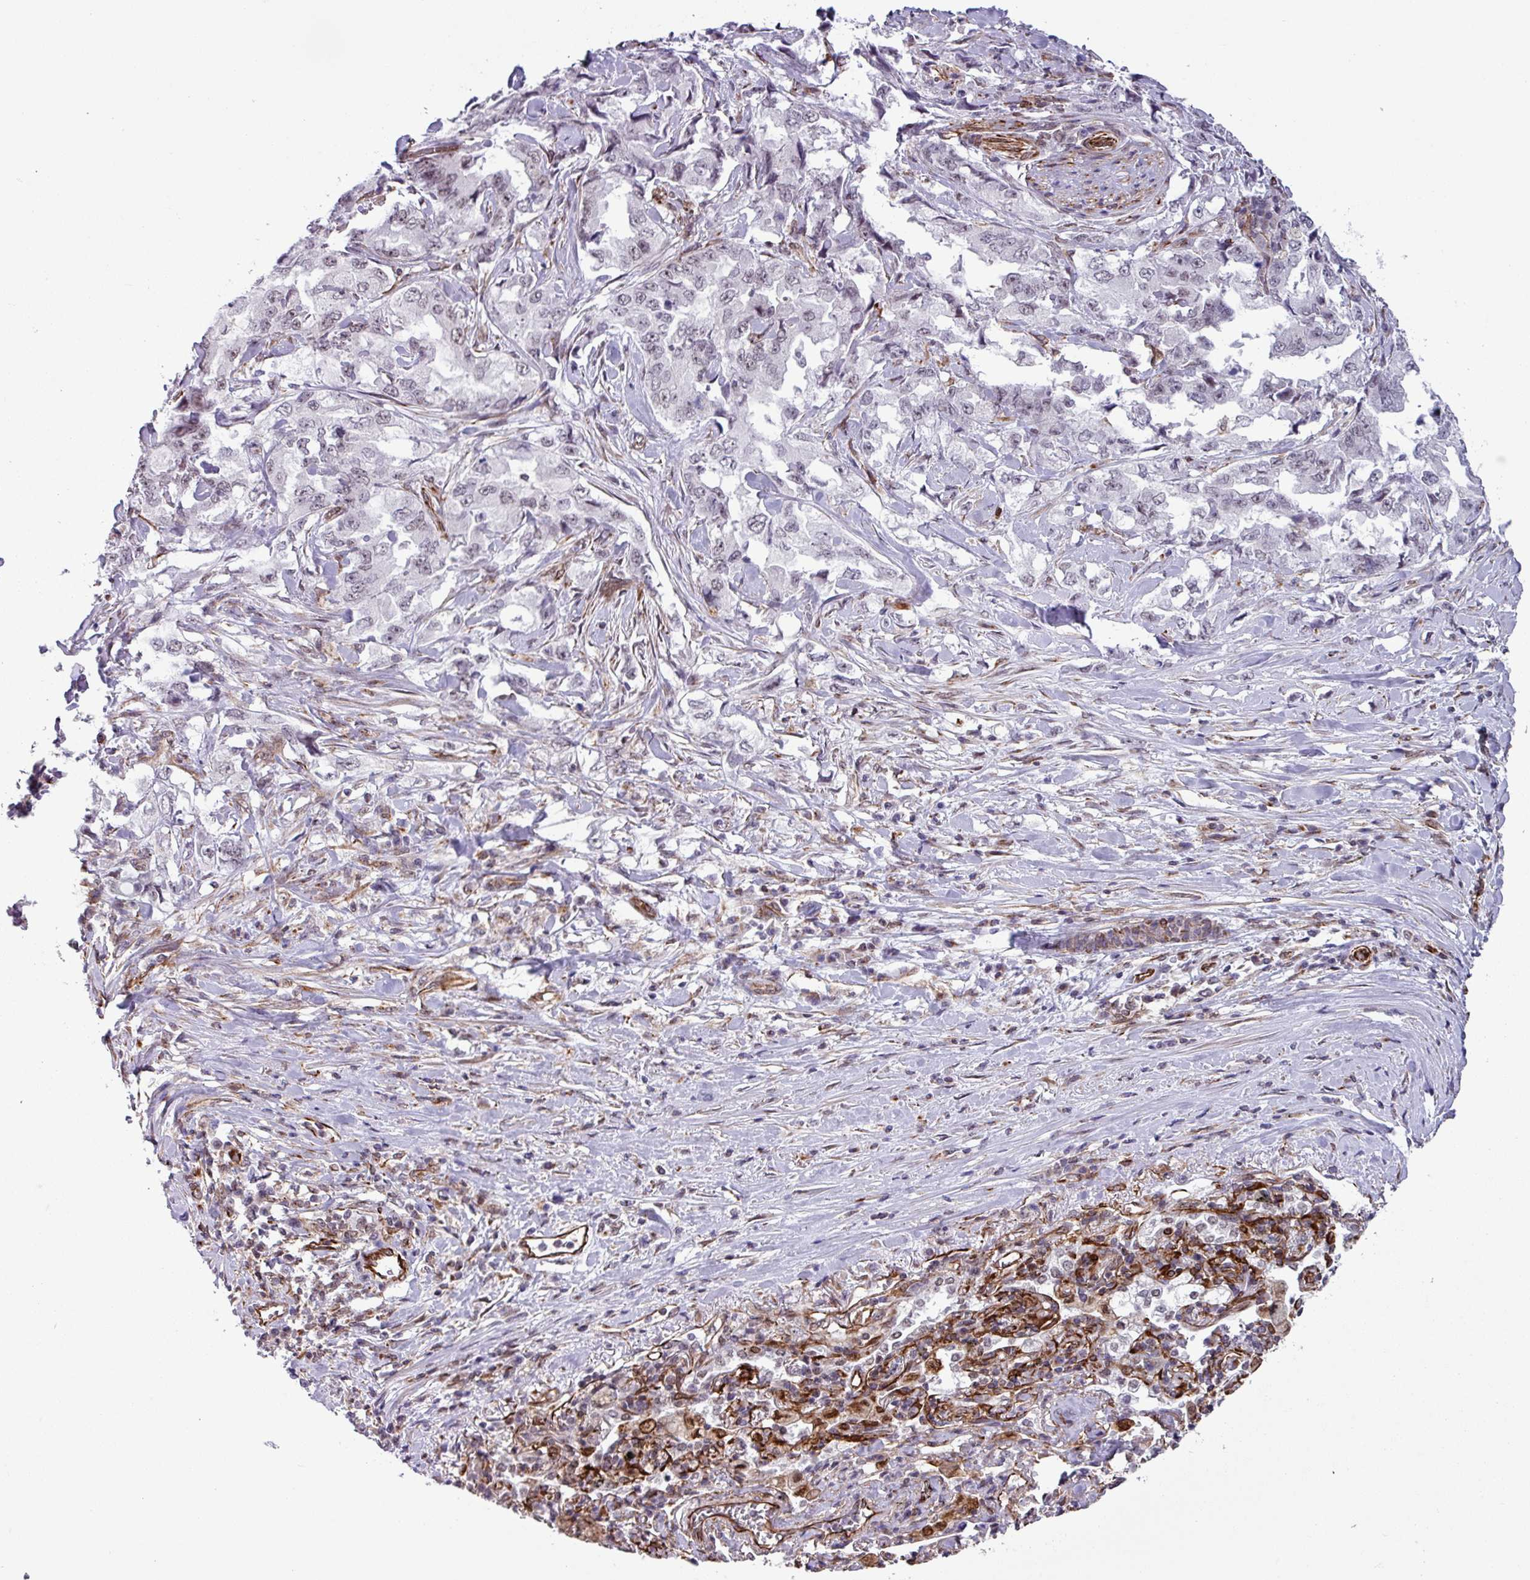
{"staining": {"intensity": "negative", "quantity": "none", "location": "none"}, "tissue": "lung cancer", "cell_type": "Tumor cells", "image_type": "cancer", "snomed": [{"axis": "morphology", "description": "Adenocarcinoma, NOS"}, {"axis": "topography", "description": "Lung"}], "caption": "Human adenocarcinoma (lung) stained for a protein using immunohistochemistry (IHC) shows no positivity in tumor cells.", "gene": "CHD3", "patient": {"sex": "female", "age": 51}}